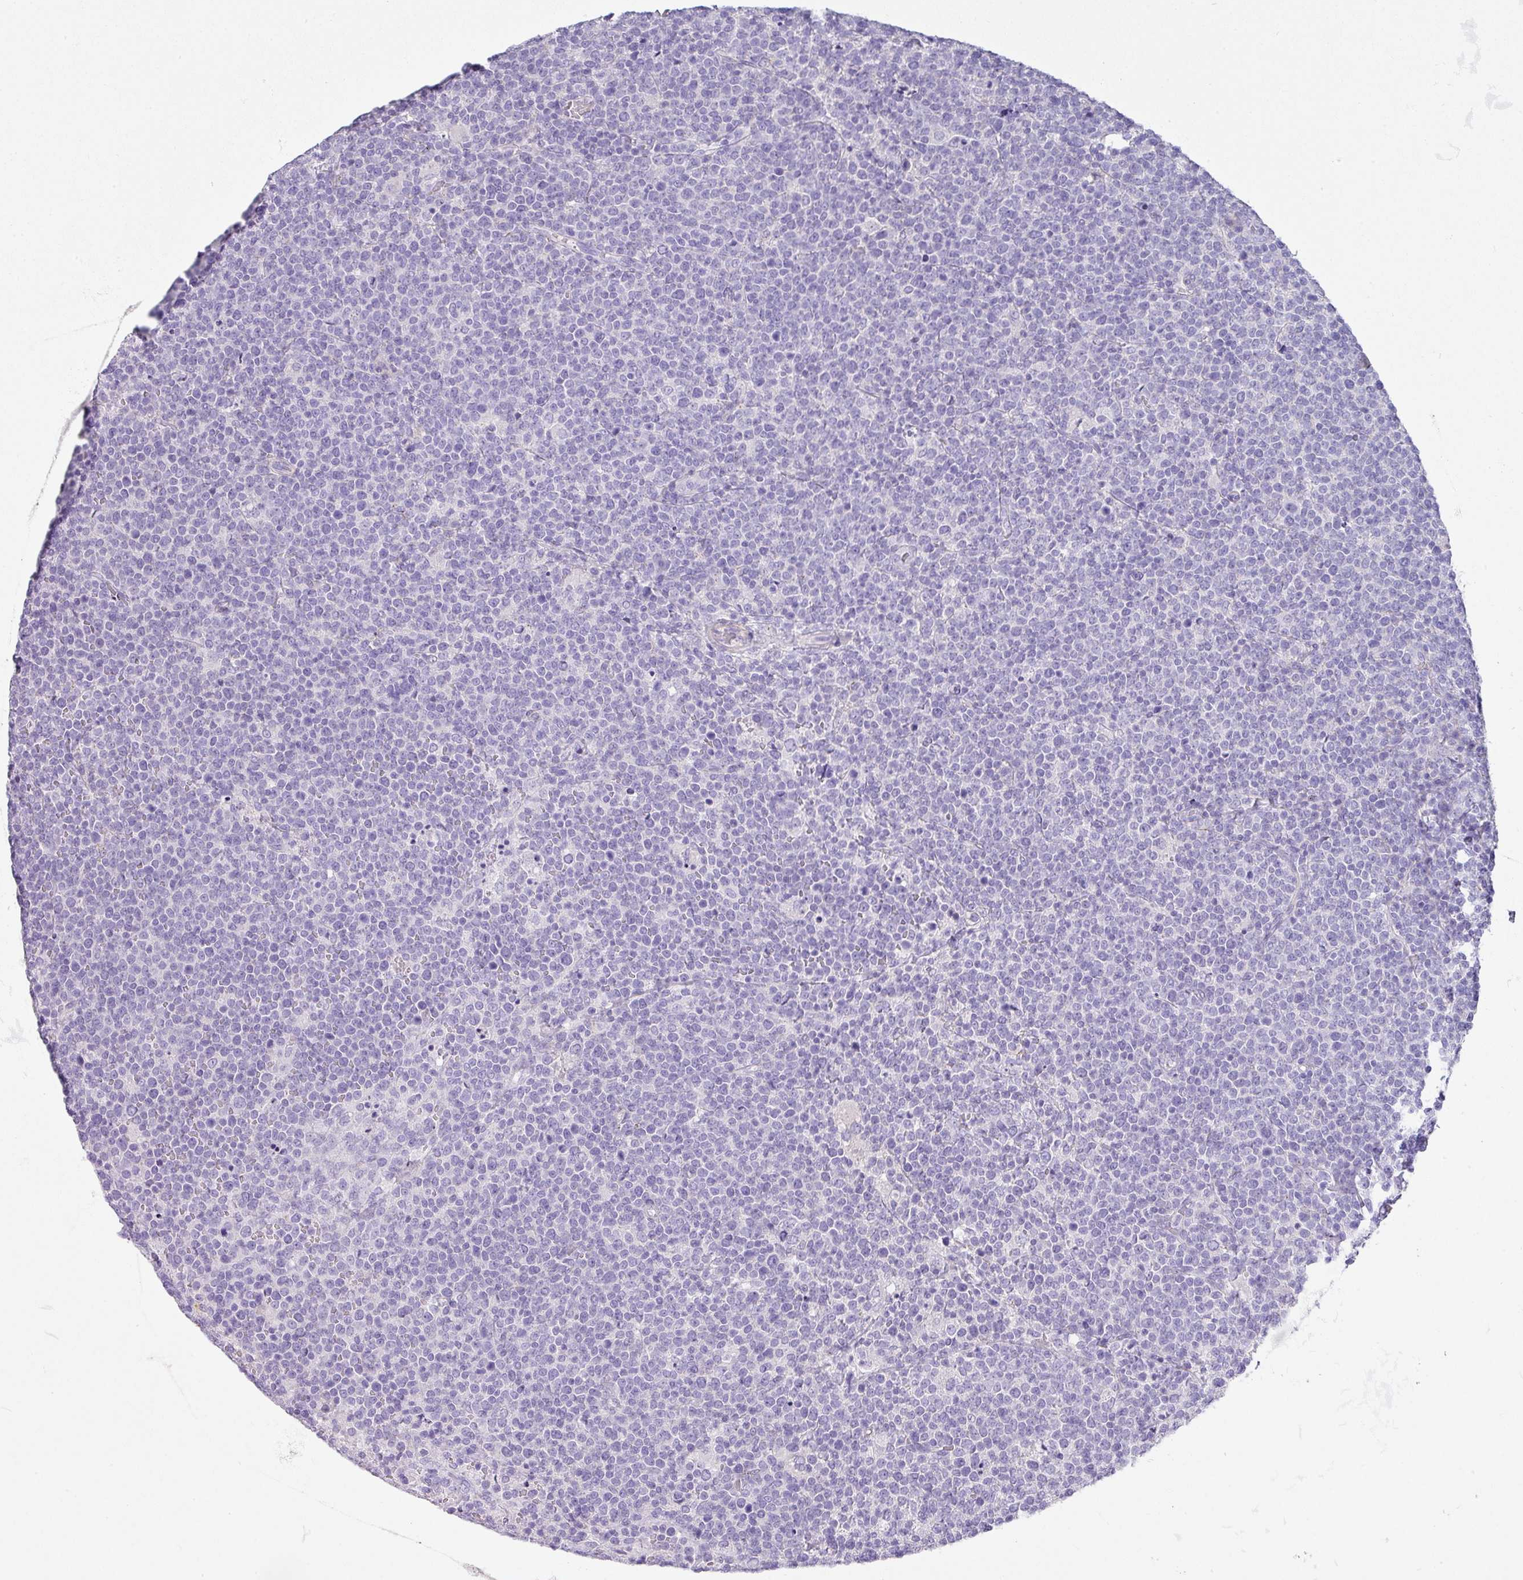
{"staining": {"intensity": "negative", "quantity": "none", "location": "none"}, "tissue": "lymphoma", "cell_type": "Tumor cells", "image_type": "cancer", "snomed": [{"axis": "morphology", "description": "Malignant lymphoma, non-Hodgkin's type, High grade"}, {"axis": "topography", "description": "Lymph node"}], "caption": "Tumor cells show no significant protein expression in malignant lymphoma, non-Hodgkin's type (high-grade).", "gene": "GLI4", "patient": {"sex": "male", "age": 61}}